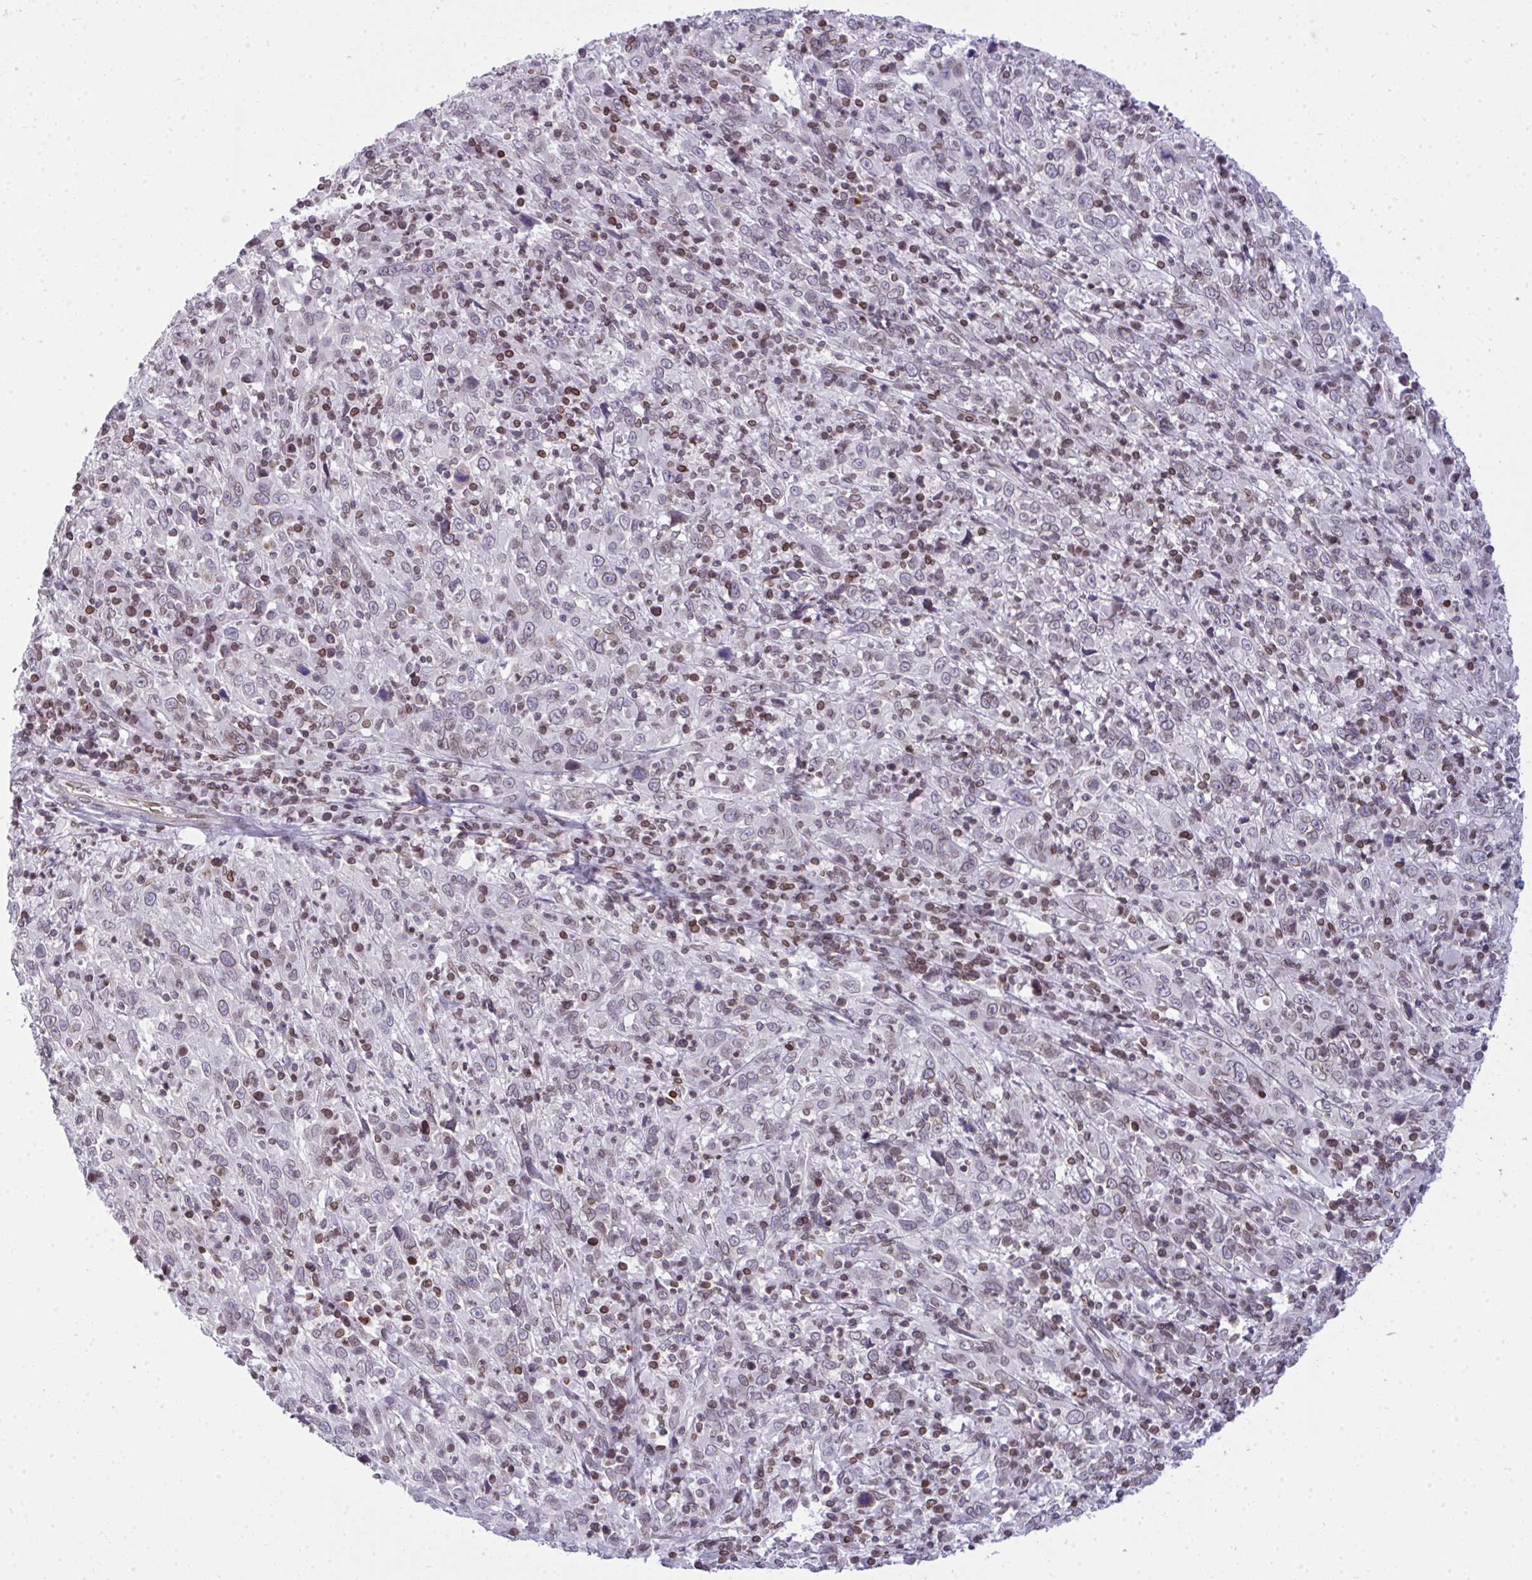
{"staining": {"intensity": "negative", "quantity": "none", "location": "none"}, "tissue": "cervical cancer", "cell_type": "Tumor cells", "image_type": "cancer", "snomed": [{"axis": "morphology", "description": "Squamous cell carcinoma, NOS"}, {"axis": "topography", "description": "Cervix"}], "caption": "This is a photomicrograph of immunohistochemistry (IHC) staining of cervical squamous cell carcinoma, which shows no expression in tumor cells. (Stains: DAB (3,3'-diaminobenzidine) IHC with hematoxylin counter stain, Microscopy: brightfield microscopy at high magnification).", "gene": "LMNB2", "patient": {"sex": "female", "age": 46}}